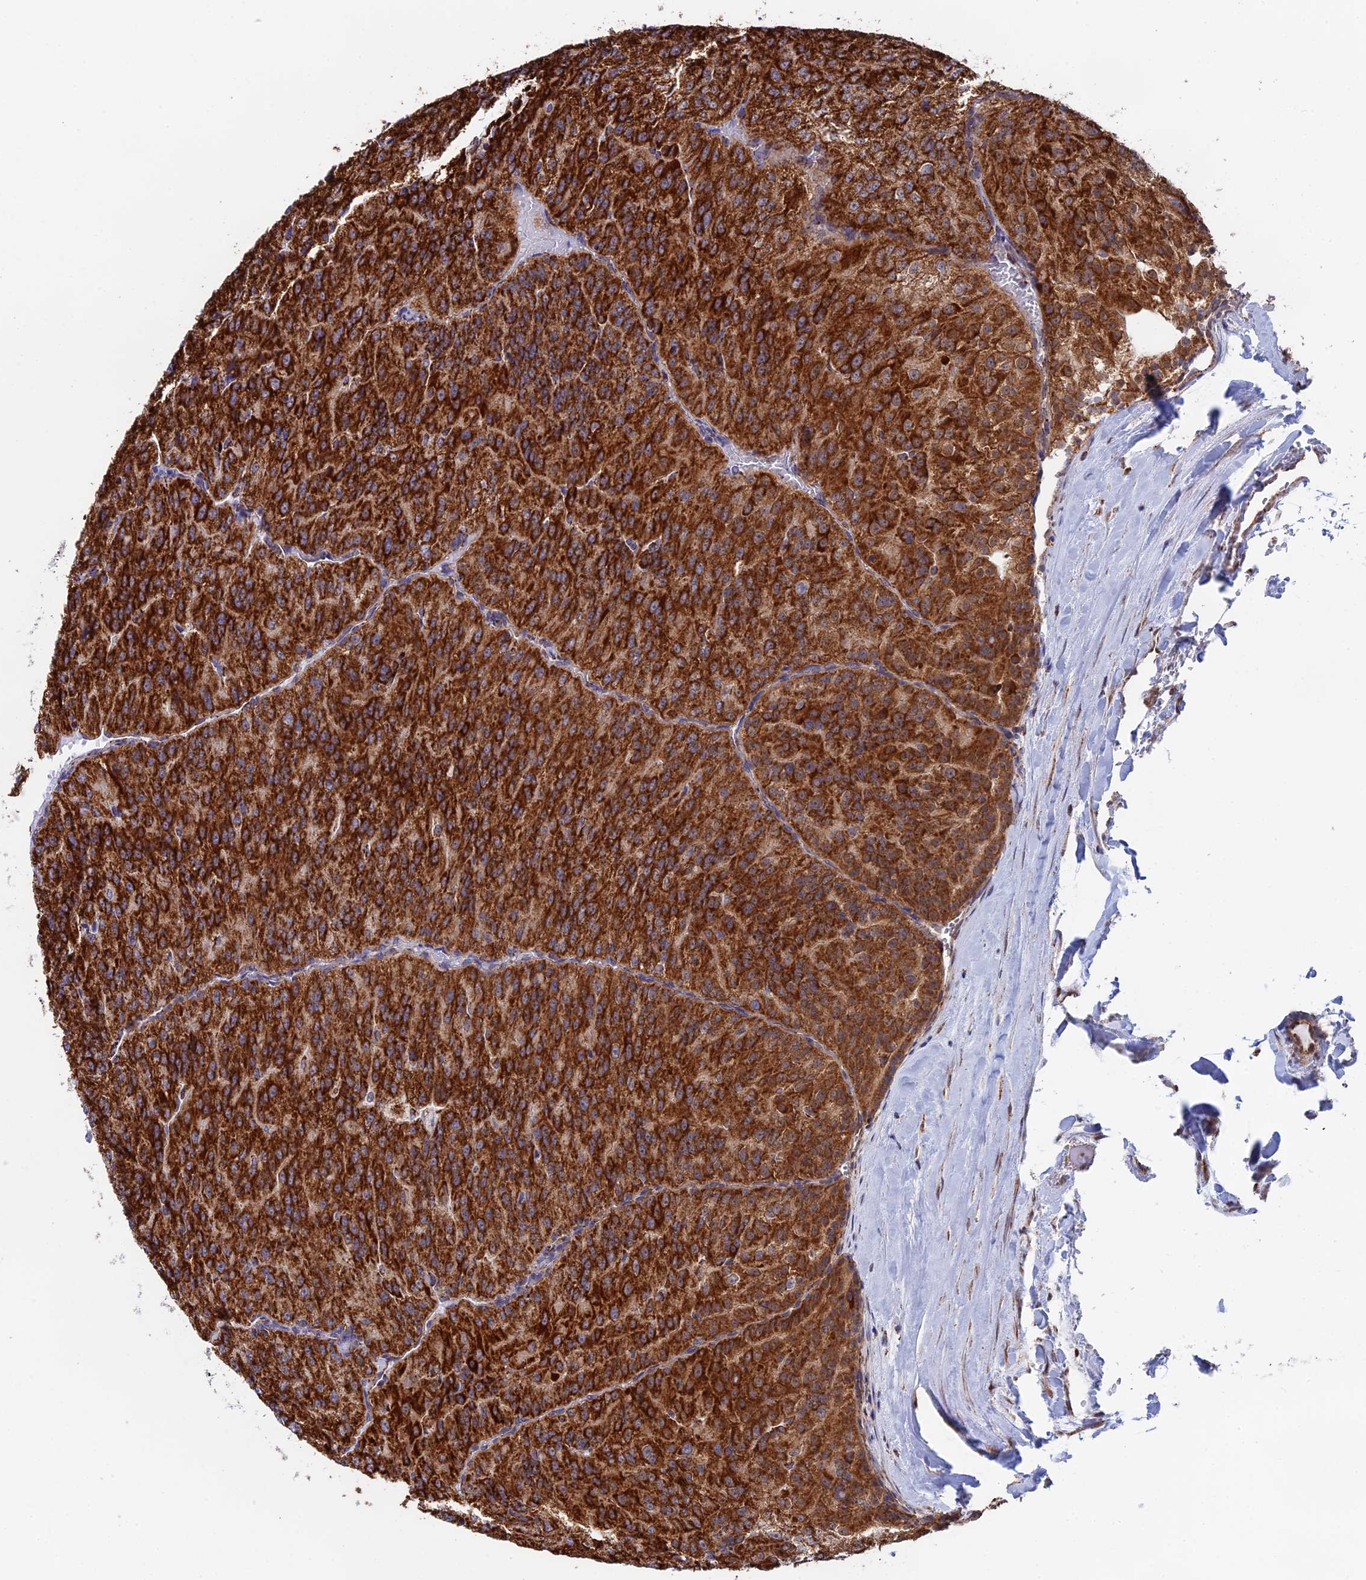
{"staining": {"intensity": "strong", "quantity": ">75%", "location": "cytoplasmic/membranous"}, "tissue": "renal cancer", "cell_type": "Tumor cells", "image_type": "cancer", "snomed": [{"axis": "morphology", "description": "Adenocarcinoma, NOS"}, {"axis": "topography", "description": "Kidney"}], "caption": "The micrograph demonstrates immunohistochemical staining of renal adenocarcinoma. There is strong cytoplasmic/membranous expression is appreciated in approximately >75% of tumor cells.", "gene": "CDC16", "patient": {"sex": "female", "age": 63}}